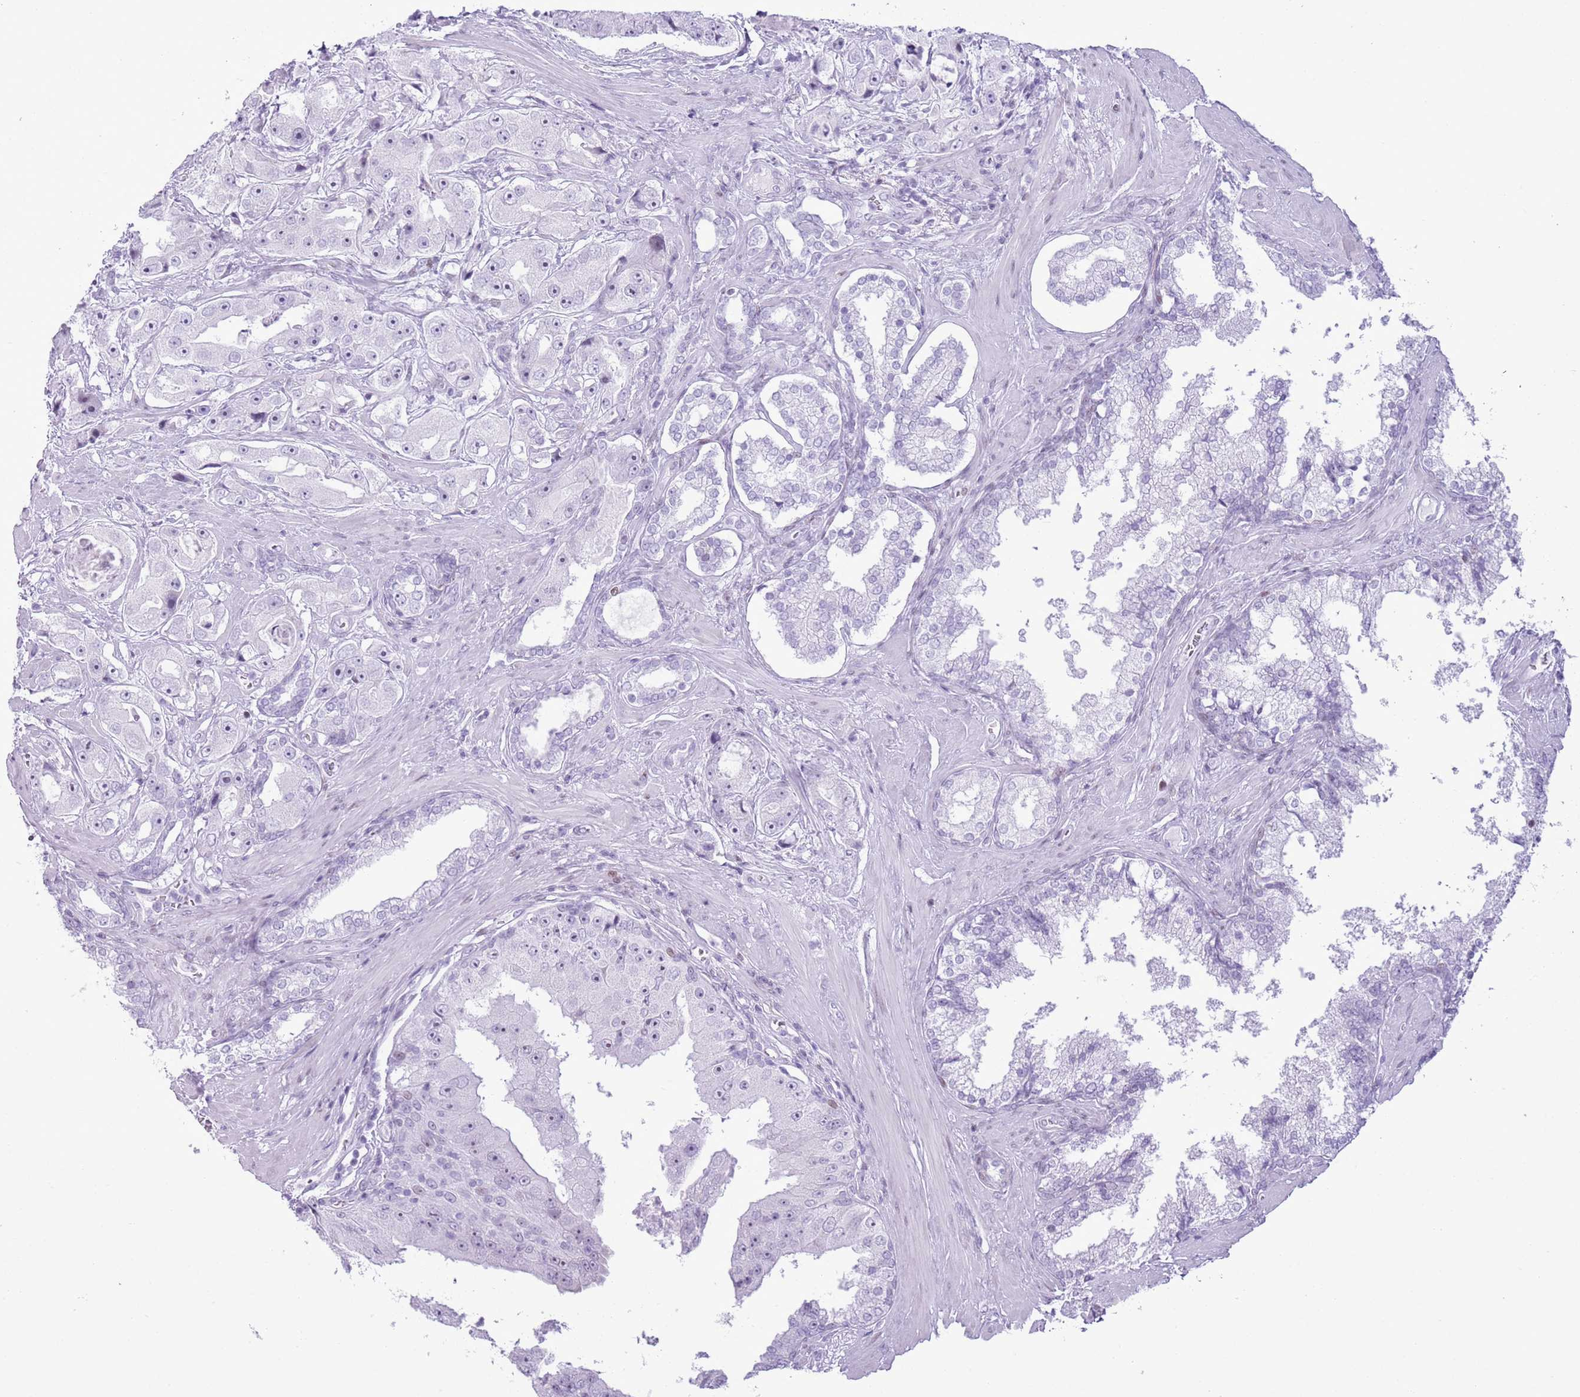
{"staining": {"intensity": "negative", "quantity": "none", "location": "none"}, "tissue": "prostate cancer", "cell_type": "Tumor cells", "image_type": "cancer", "snomed": [{"axis": "morphology", "description": "Adenocarcinoma, High grade"}, {"axis": "topography", "description": "Prostate"}], "caption": "Prostate cancer (adenocarcinoma (high-grade)) was stained to show a protein in brown. There is no significant positivity in tumor cells.", "gene": "ASIP", "patient": {"sex": "male", "age": 73}}